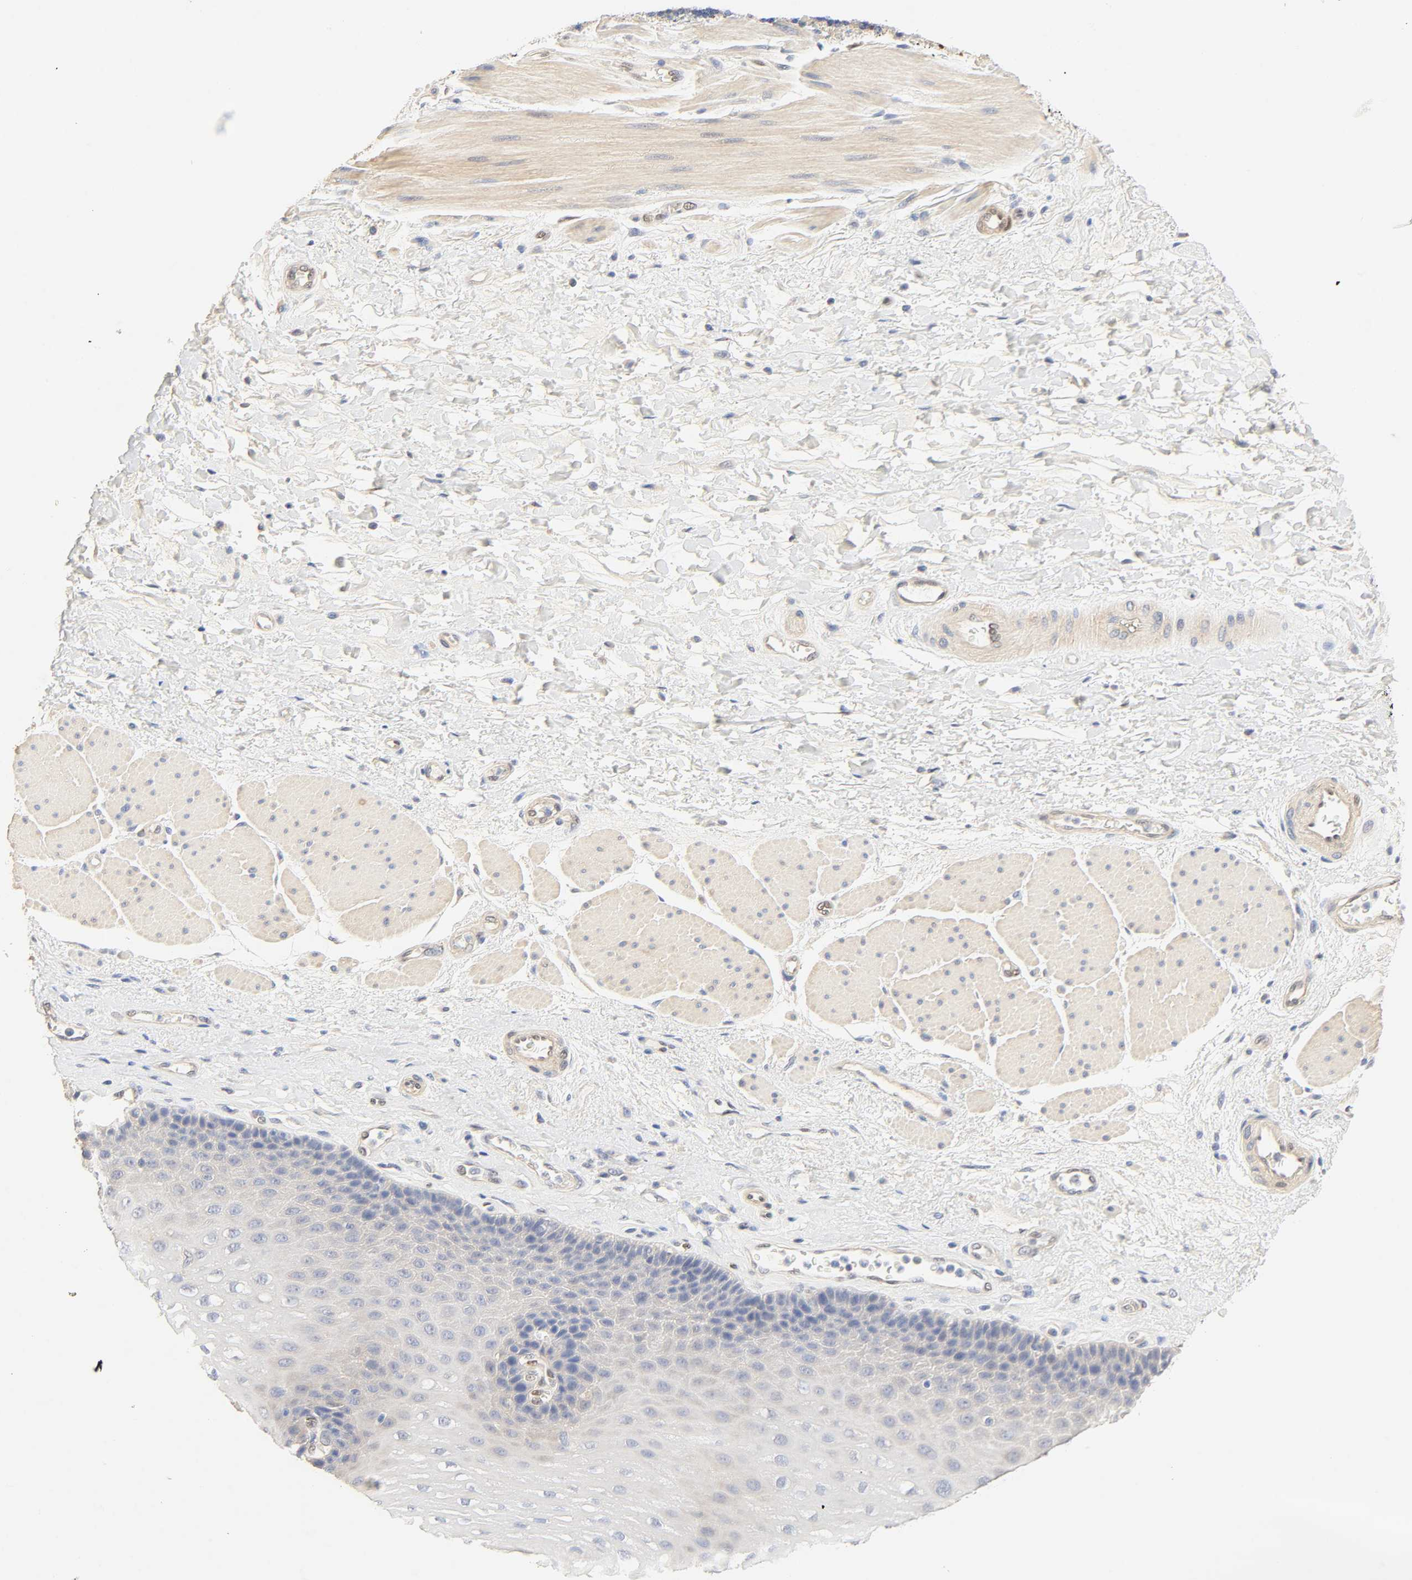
{"staining": {"intensity": "negative", "quantity": "none", "location": "none"}, "tissue": "esophagus", "cell_type": "Squamous epithelial cells", "image_type": "normal", "snomed": [{"axis": "morphology", "description": "Normal tissue, NOS"}, {"axis": "topography", "description": "Esophagus"}], "caption": "A histopathology image of esophagus stained for a protein demonstrates no brown staining in squamous epithelial cells. (Immunohistochemistry (ihc), brightfield microscopy, high magnification).", "gene": "BORCS8", "patient": {"sex": "female", "age": 72}}